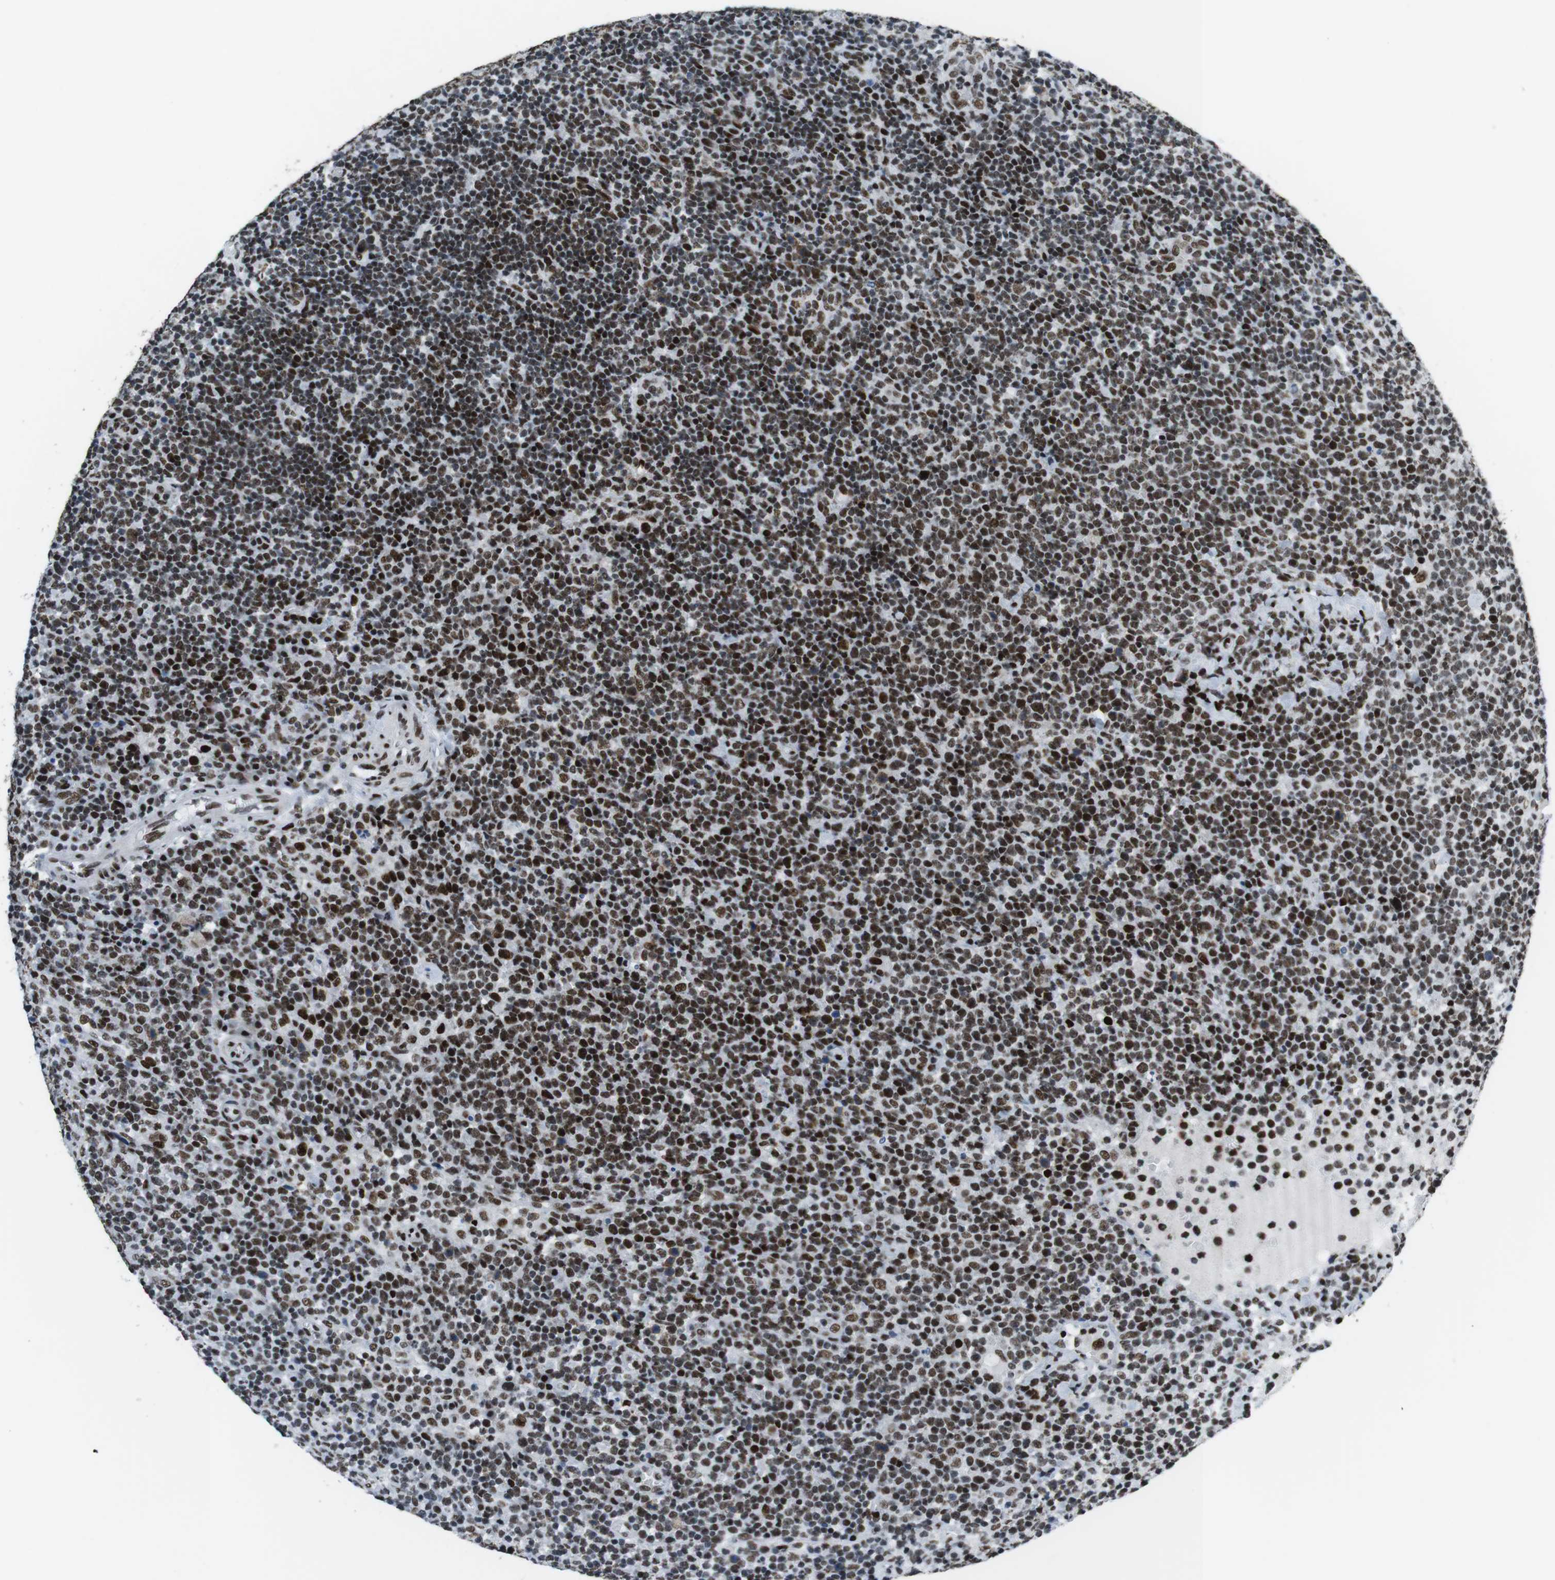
{"staining": {"intensity": "strong", "quantity": ">75%", "location": "nuclear"}, "tissue": "lymphoma", "cell_type": "Tumor cells", "image_type": "cancer", "snomed": [{"axis": "morphology", "description": "Malignant lymphoma, non-Hodgkin's type, High grade"}, {"axis": "topography", "description": "Lymph node"}], "caption": "A brown stain shows strong nuclear staining of a protein in human lymphoma tumor cells.", "gene": "CITED2", "patient": {"sex": "male", "age": 61}}